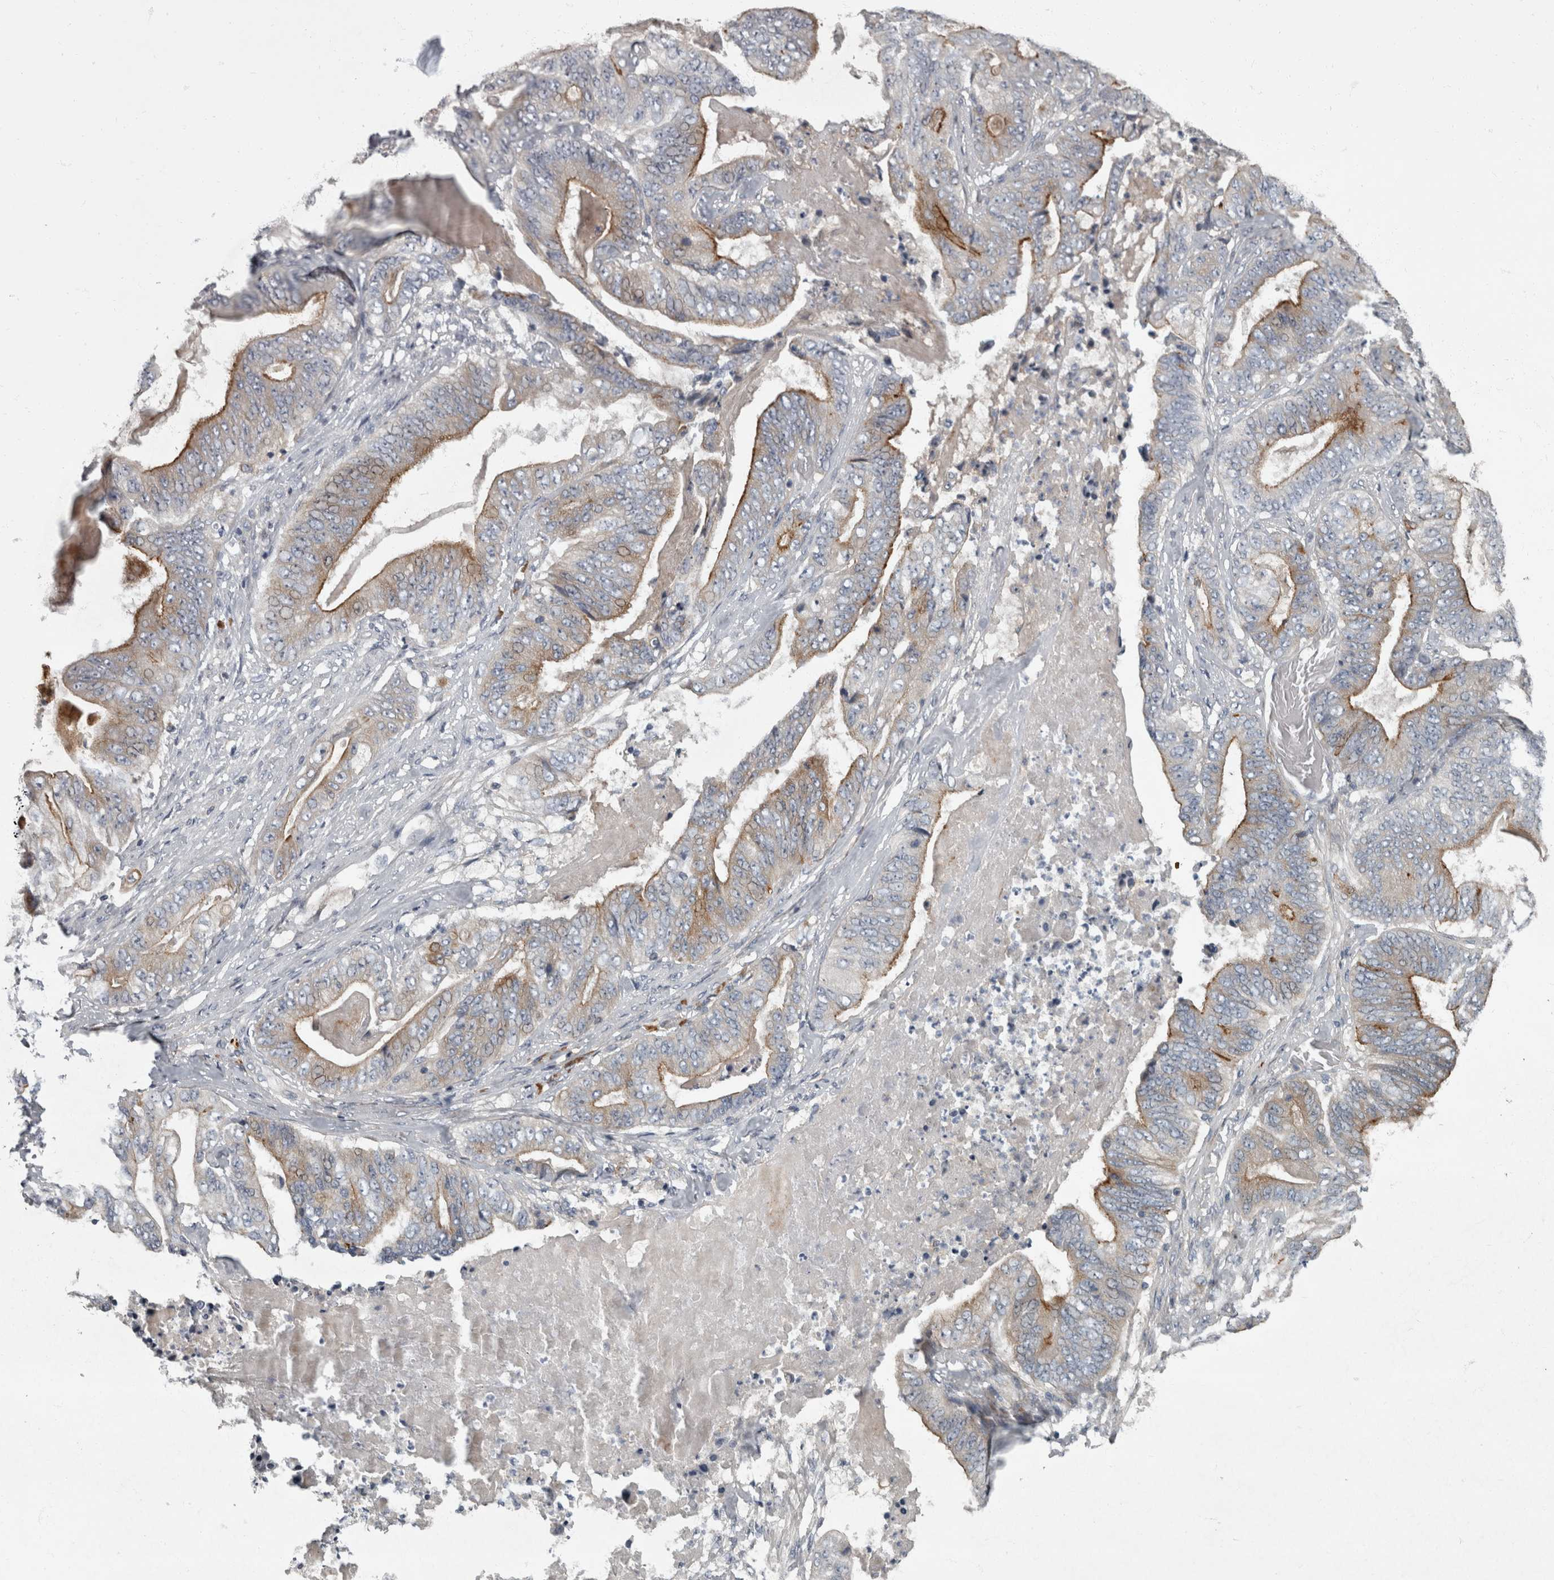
{"staining": {"intensity": "moderate", "quantity": "25%-75%", "location": "cytoplasmic/membranous"}, "tissue": "stomach cancer", "cell_type": "Tumor cells", "image_type": "cancer", "snomed": [{"axis": "morphology", "description": "Adenocarcinoma, NOS"}, {"axis": "topography", "description": "Stomach"}], "caption": "A medium amount of moderate cytoplasmic/membranous staining is identified in about 25%-75% of tumor cells in adenocarcinoma (stomach) tissue. Using DAB (brown) and hematoxylin (blue) stains, captured at high magnification using brightfield microscopy.", "gene": "CDC42BPG", "patient": {"sex": "female", "age": 73}}